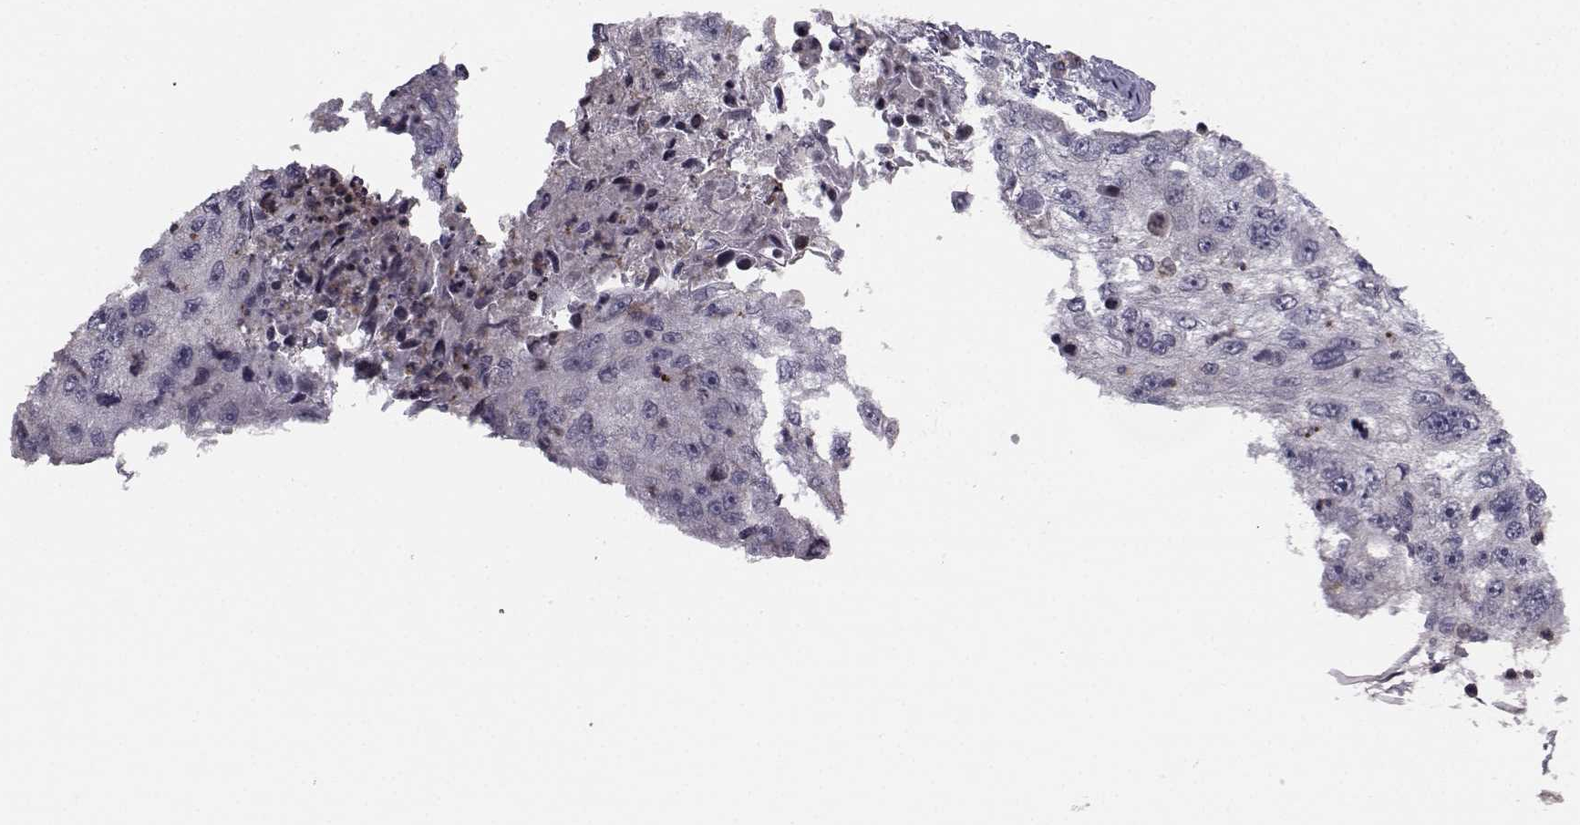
{"staining": {"intensity": "negative", "quantity": "none", "location": "none"}, "tissue": "cervical cancer", "cell_type": "Tumor cells", "image_type": "cancer", "snomed": [{"axis": "morphology", "description": "Squamous cell carcinoma, NOS"}, {"axis": "topography", "description": "Cervix"}], "caption": "Immunohistochemistry histopathology image of neoplastic tissue: cervical cancer stained with DAB displays no significant protein staining in tumor cells. Nuclei are stained in blue.", "gene": "PCP4L1", "patient": {"sex": "female", "age": 36}}